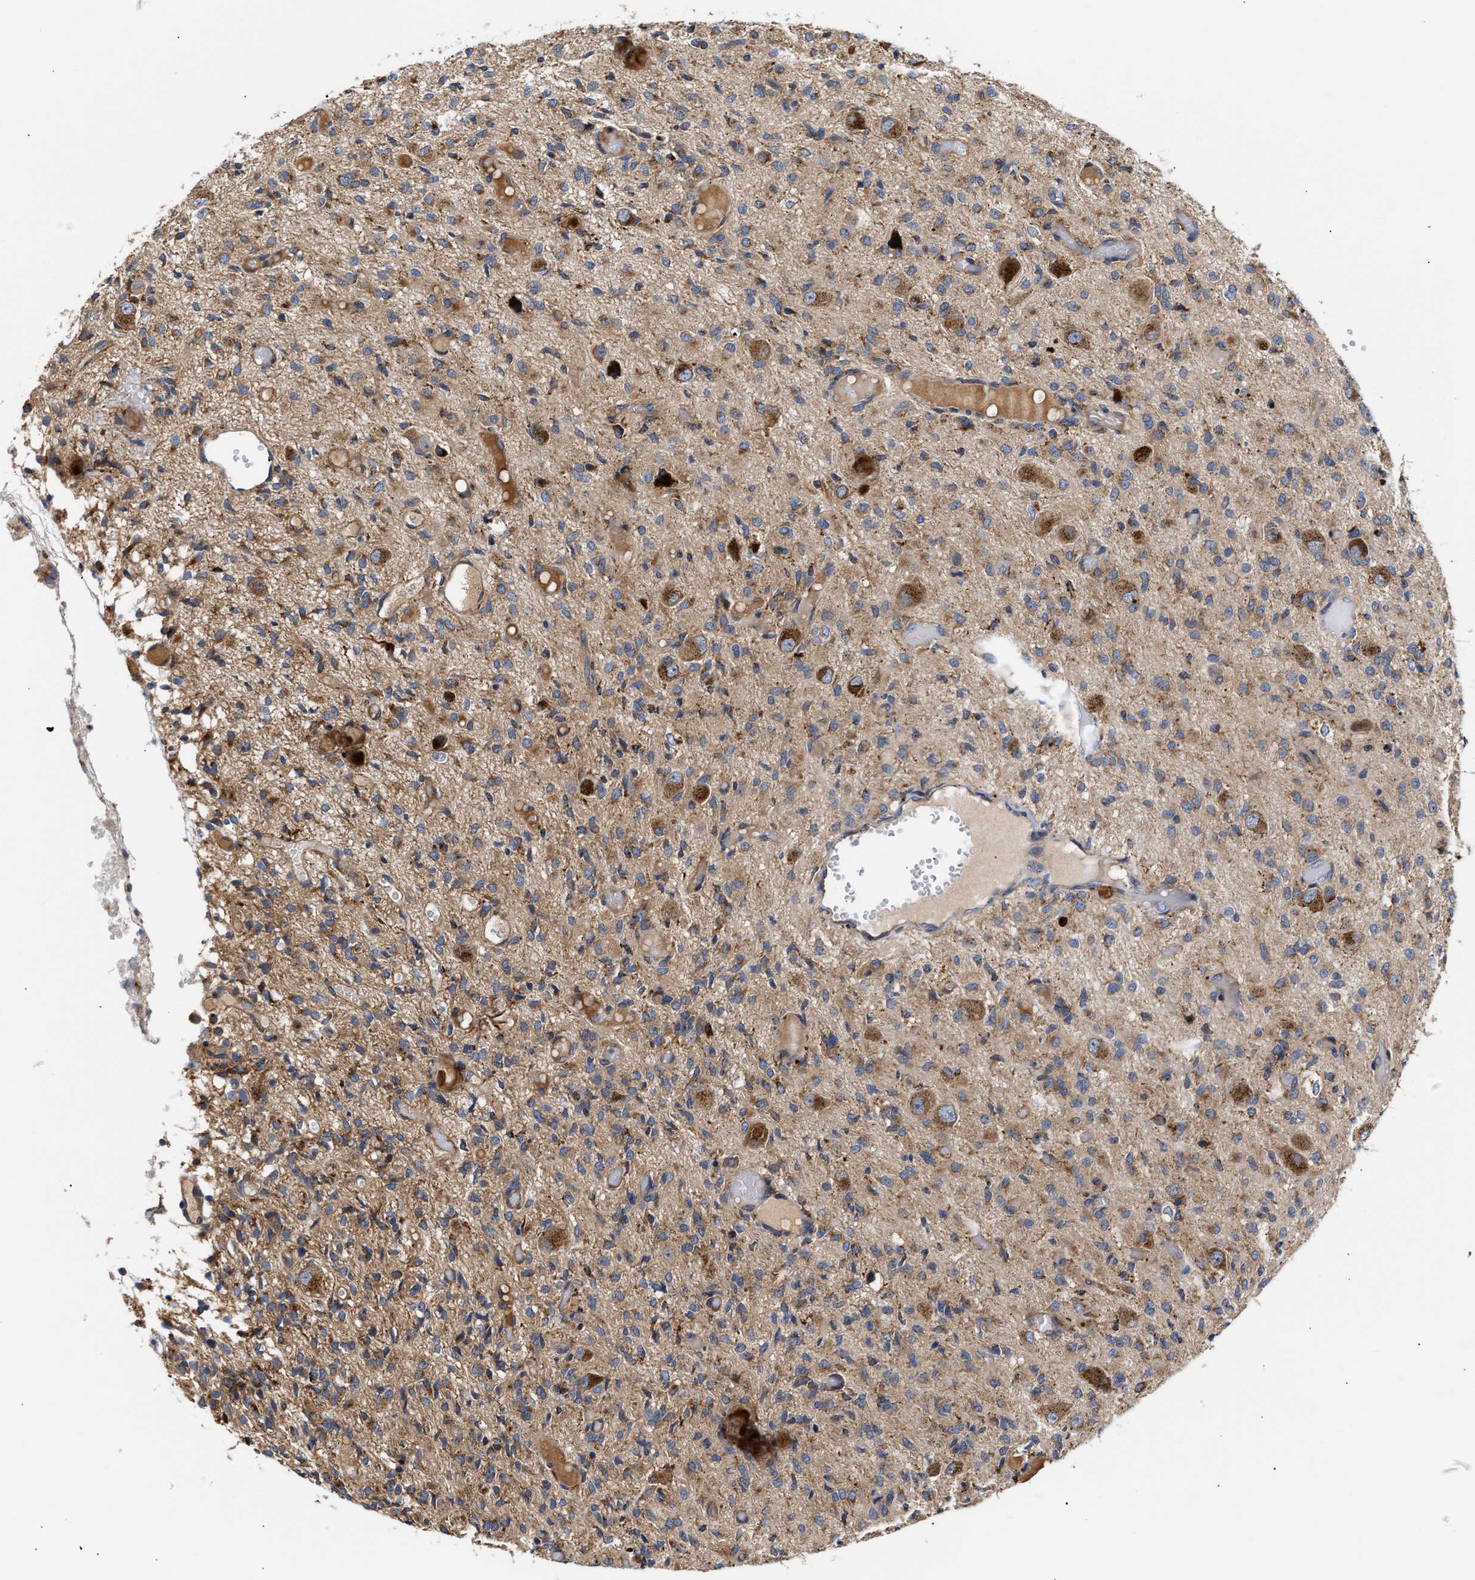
{"staining": {"intensity": "moderate", "quantity": "25%-75%", "location": "cytoplasmic/membranous"}, "tissue": "glioma", "cell_type": "Tumor cells", "image_type": "cancer", "snomed": [{"axis": "morphology", "description": "Glioma, malignant, High grade"}, {"axis": "topography", "description": "Brain"}], "caption": "This is a micrograph of immunohistochemistry staining of glioma, which shows moderate positivity in the cytoplasmic/membranous of tumor cells.", "gene": "CCDC146", "patient": {"sex": "female", "age": 59}}